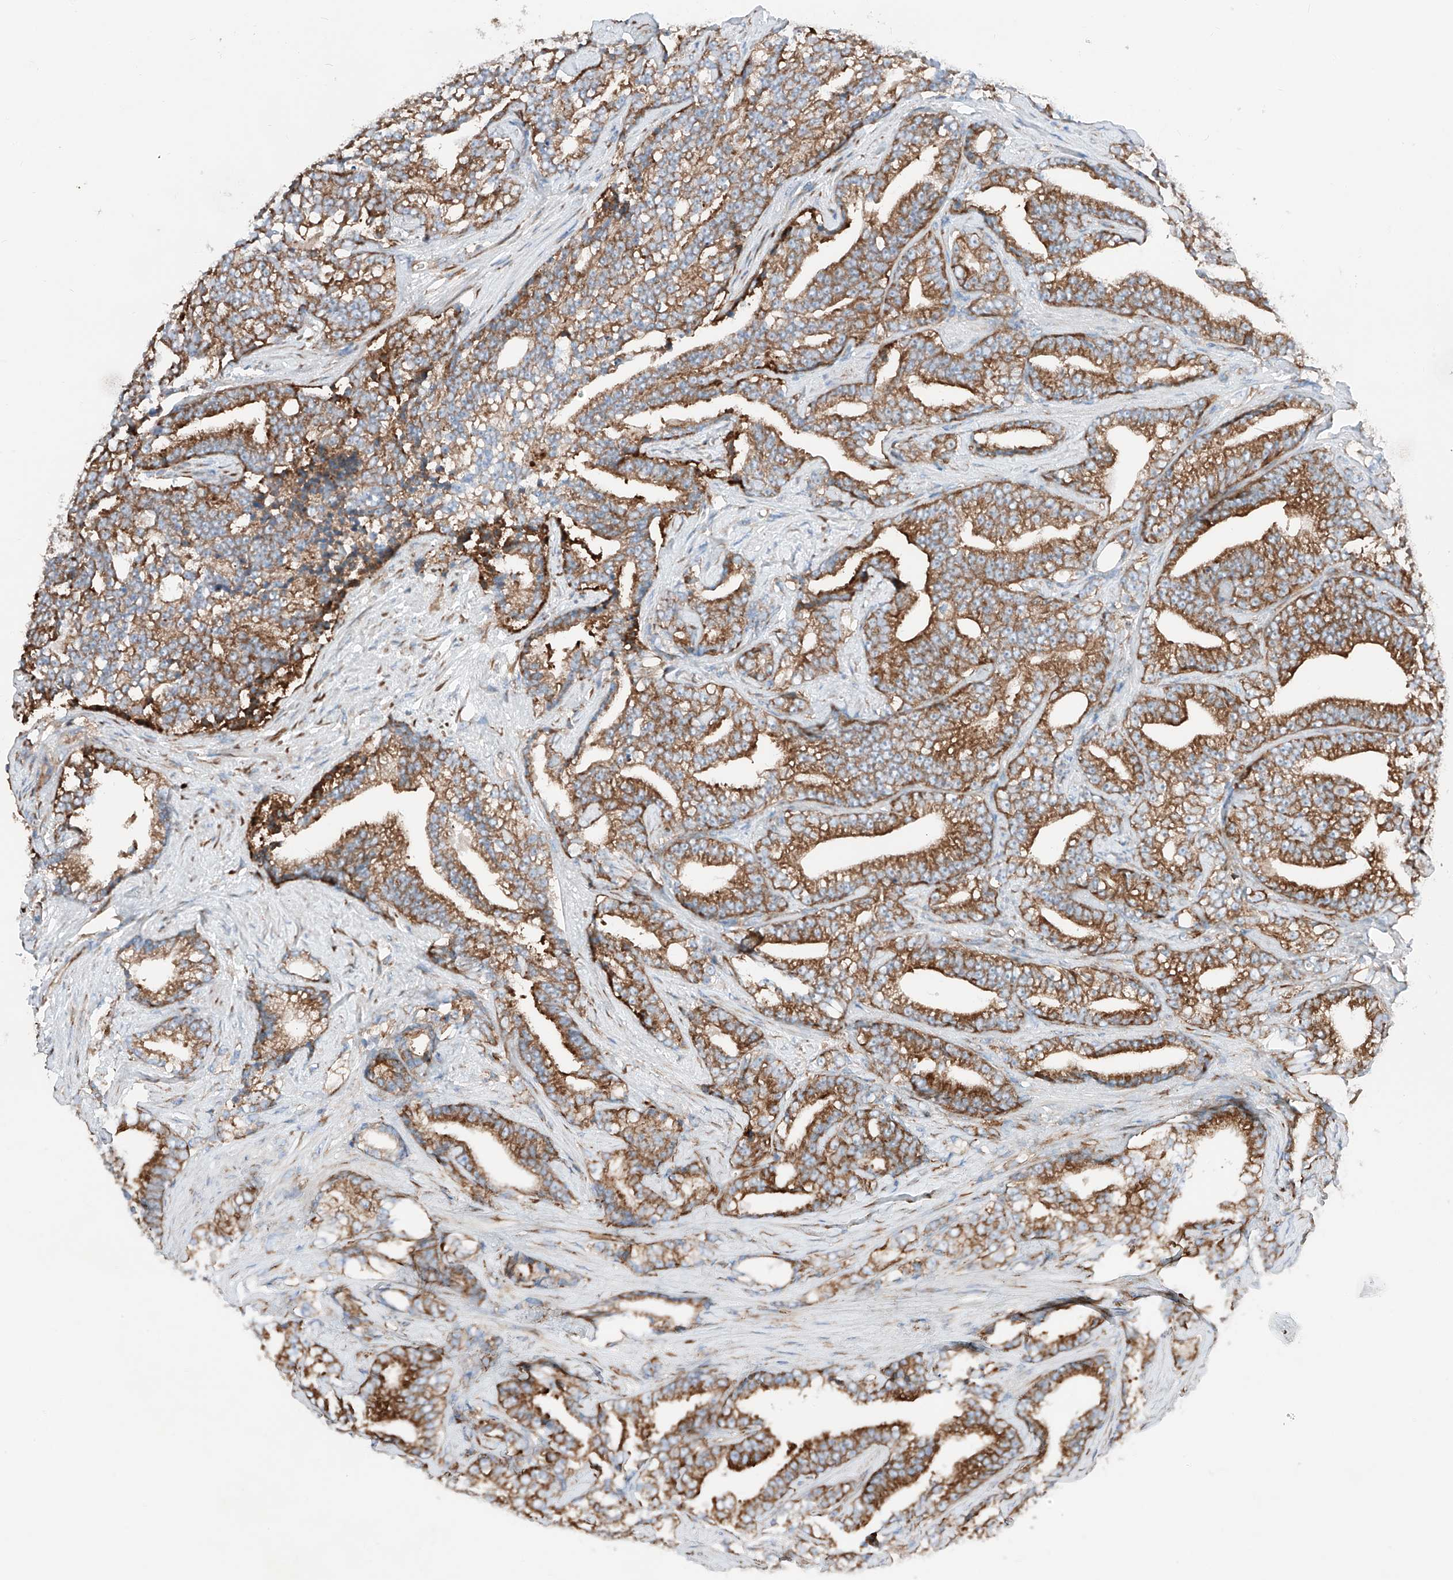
{"staining": {"intensity": "moderate", "quantity": ">75%", "location": "cytoplasmic/membranous"}, "tissue": "prostate cancer", "cell_type": "Tumor cells", "image_type": "cancer", "snomed": [{"axis": "morphology", "description": "Adenocarcinoma, High grade"}, {"axis": "topography", "description": "Prostate and seminal vesicle, NOS"}], "caption": "Prostate cancer (adenocarcinoma (high-grade)) was stained to show a protein in brown. There is medium levels of moderate cytoplasmic/membranous staining in approximately >75% of tumor cells. (DAB = brown stain, brightfield microscopy at high magnification).", "gene": "CRELD1", "patient": {"sex": "male", "age": 67}}